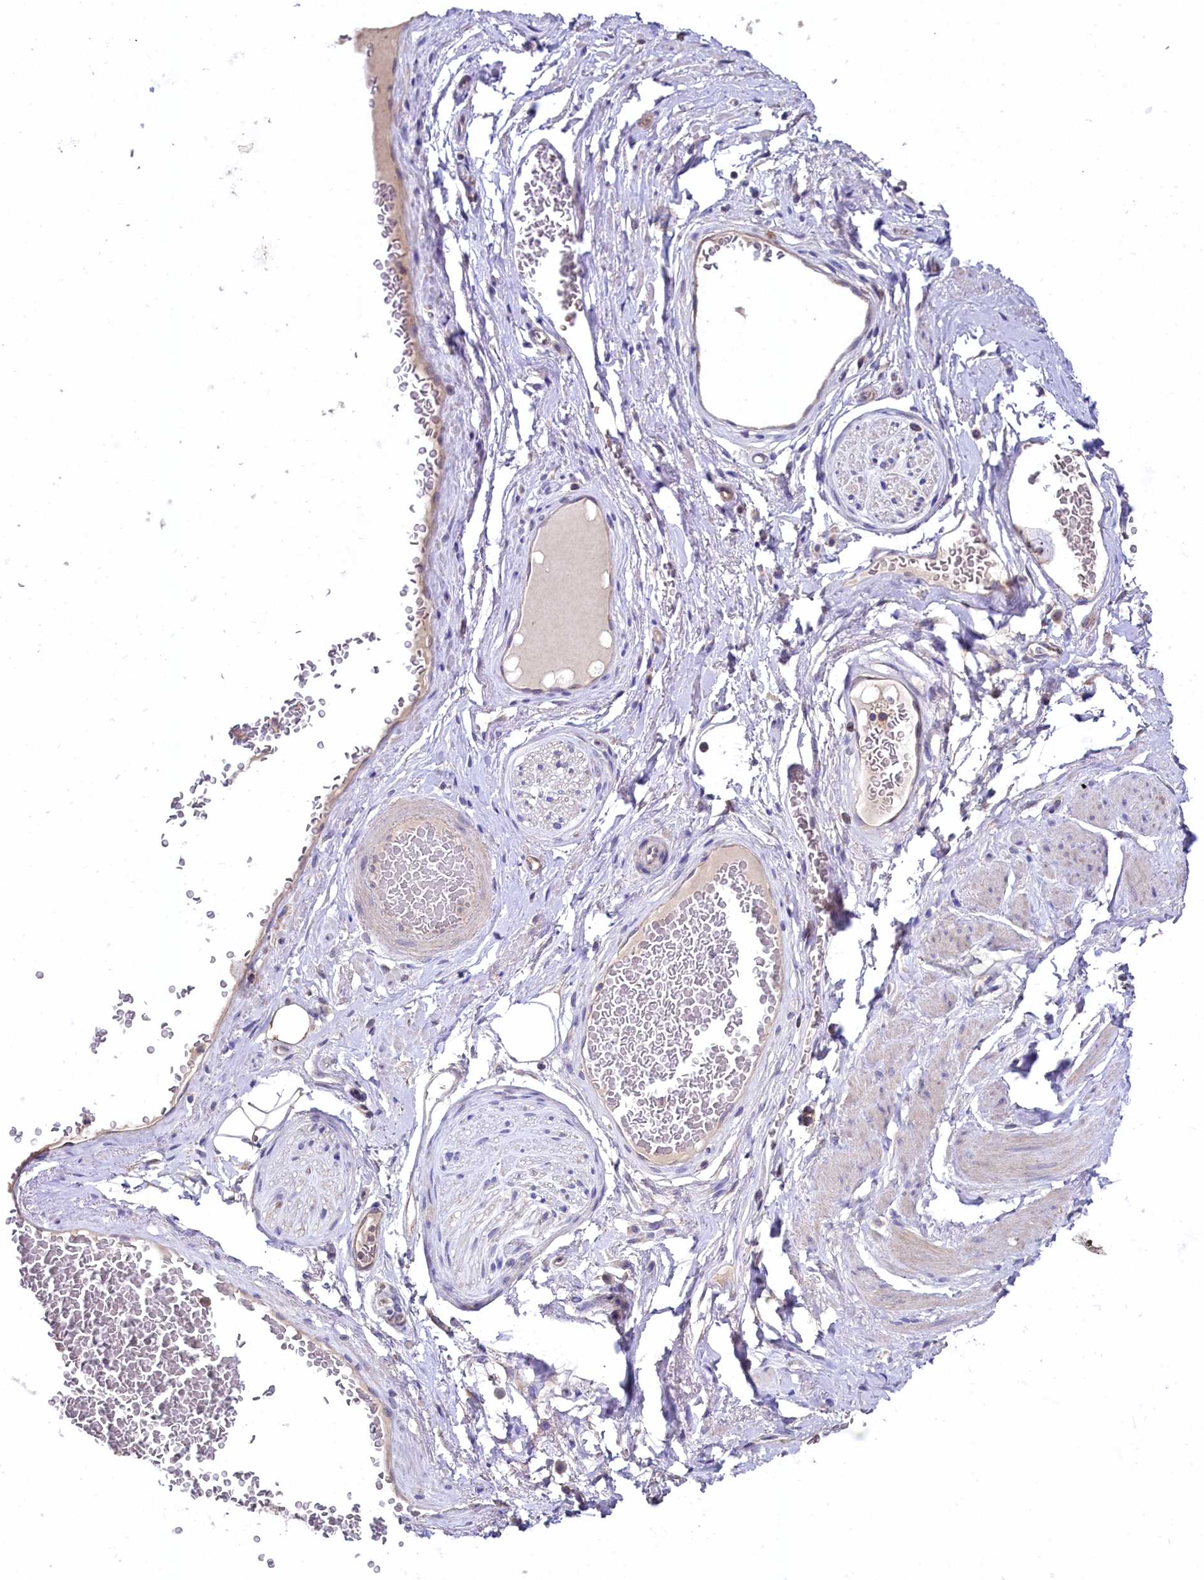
{"staining": {"intensity": "negative", "quantity": "none", "location": "none"}, "tissue": "adipose tissue", "cell_type": "Adipocytes", "image_type": "normal", "snomed": [{"axis": "morphology", "description": "Normal tissue, NOS"}, {"axis": "morphology", "description": "Adenocarcinoma, NOS"}, {"axis": "topography", "description": "Rectum"}, {"axis": "topography", "description": "Vagina"}, {"axis": "topography", "description": "Peripheral nerve tissue"}], "caption": "Adipose tissue stained for a protein using IHC exhibits no positivity adipocytes.", "gene": "MRPL57", "patient": {"sex": "female", "age": 71}}